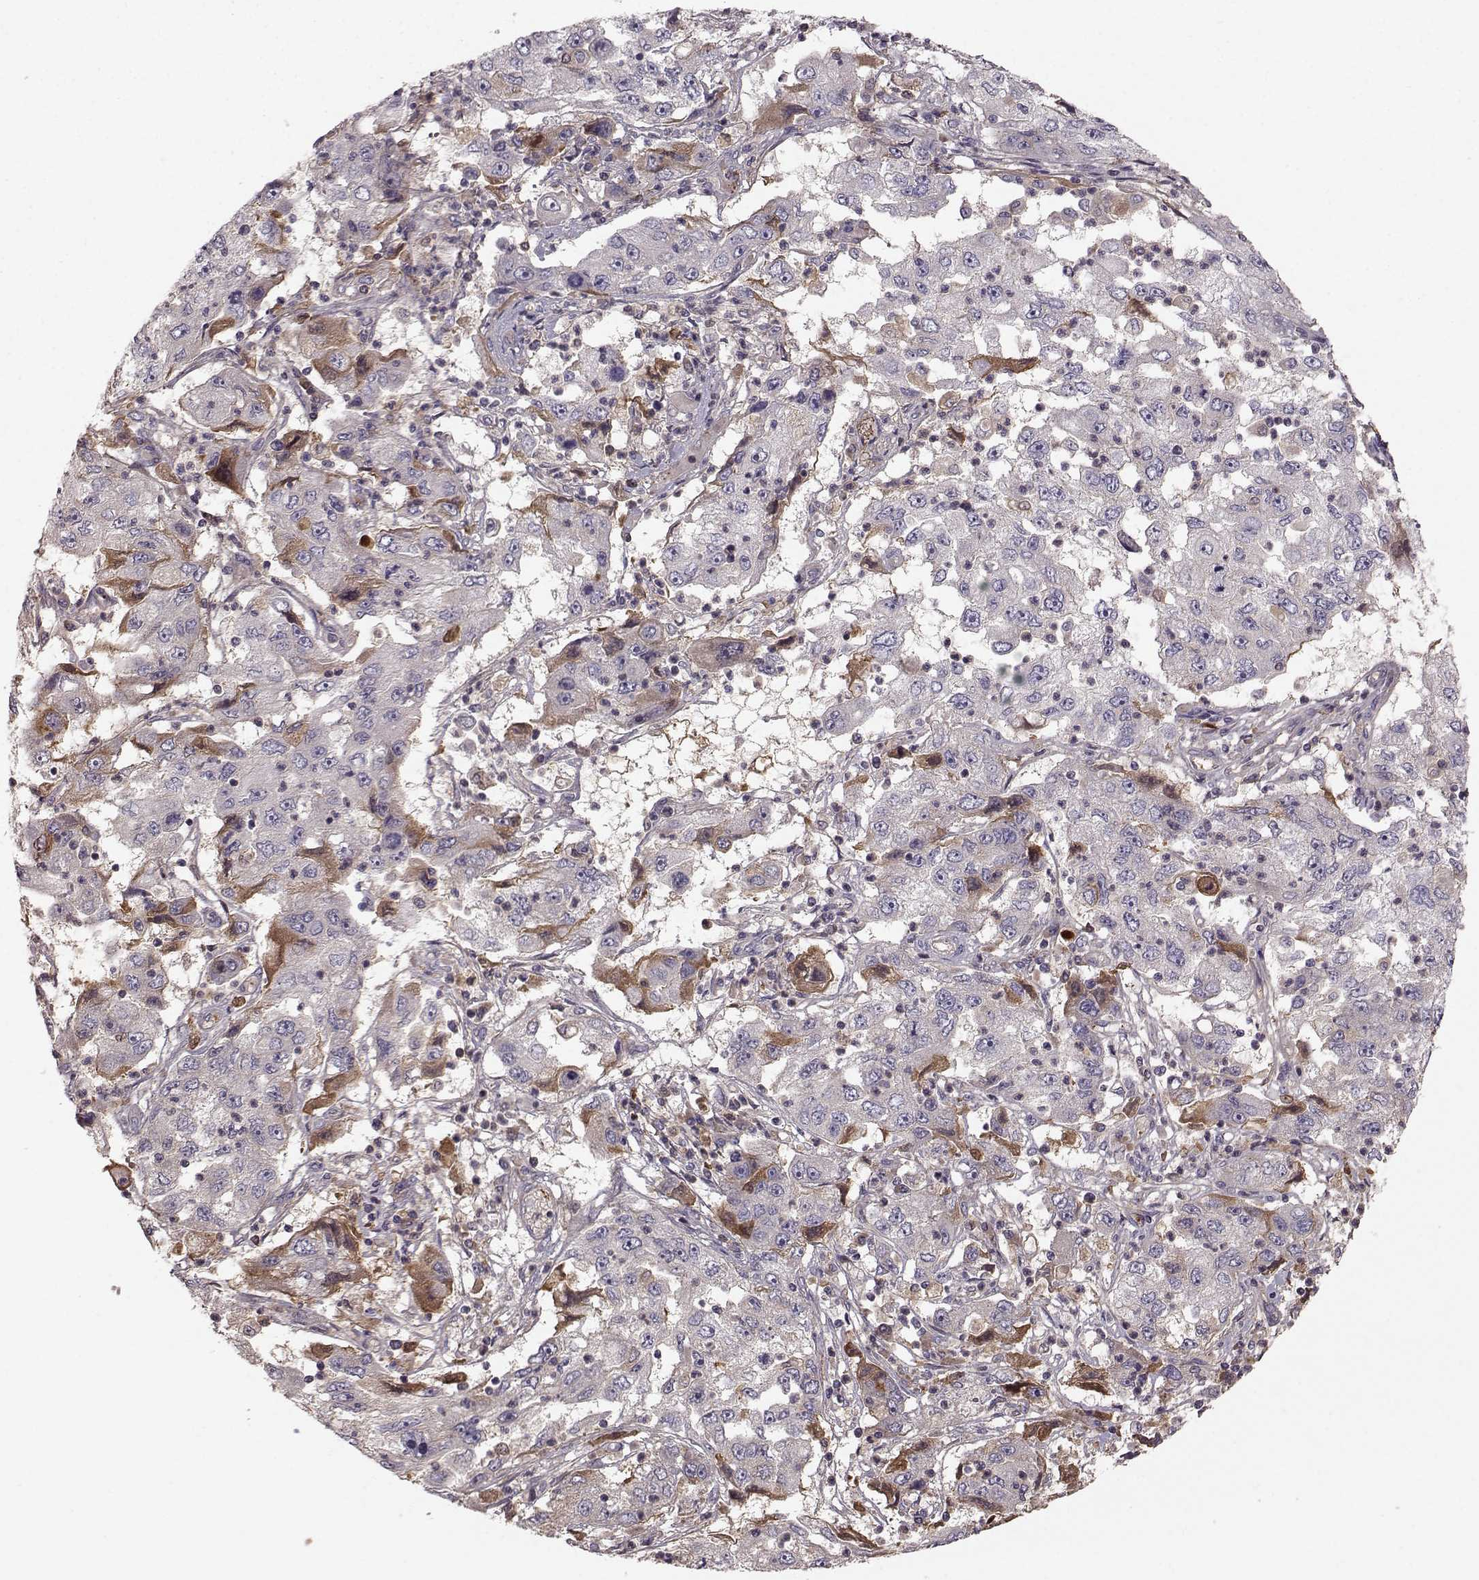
{"staining": {"intensity": "moderate", "quantity": "<25%", "location": "cytoplasmic/membranous"}, "tissue": "cervical cancer", "cell_type": "Tumor cells", "image_type": "cancer", "snomed": [{"axis": "morphology", "description": "Squamous cell carcinoma, NOS"}, {"axis": "topography", "description": "Cervix"}], "caption": "This photomicrograph shows immunohistochemistry (IHC) staining of squamous cell carcinoma (cervical), with low moderate cytoplasmic/membranous staining in approximately <25% of tumor cells.", "gene": "WNT6", "patient": {"sex": "female", "age": 36}}